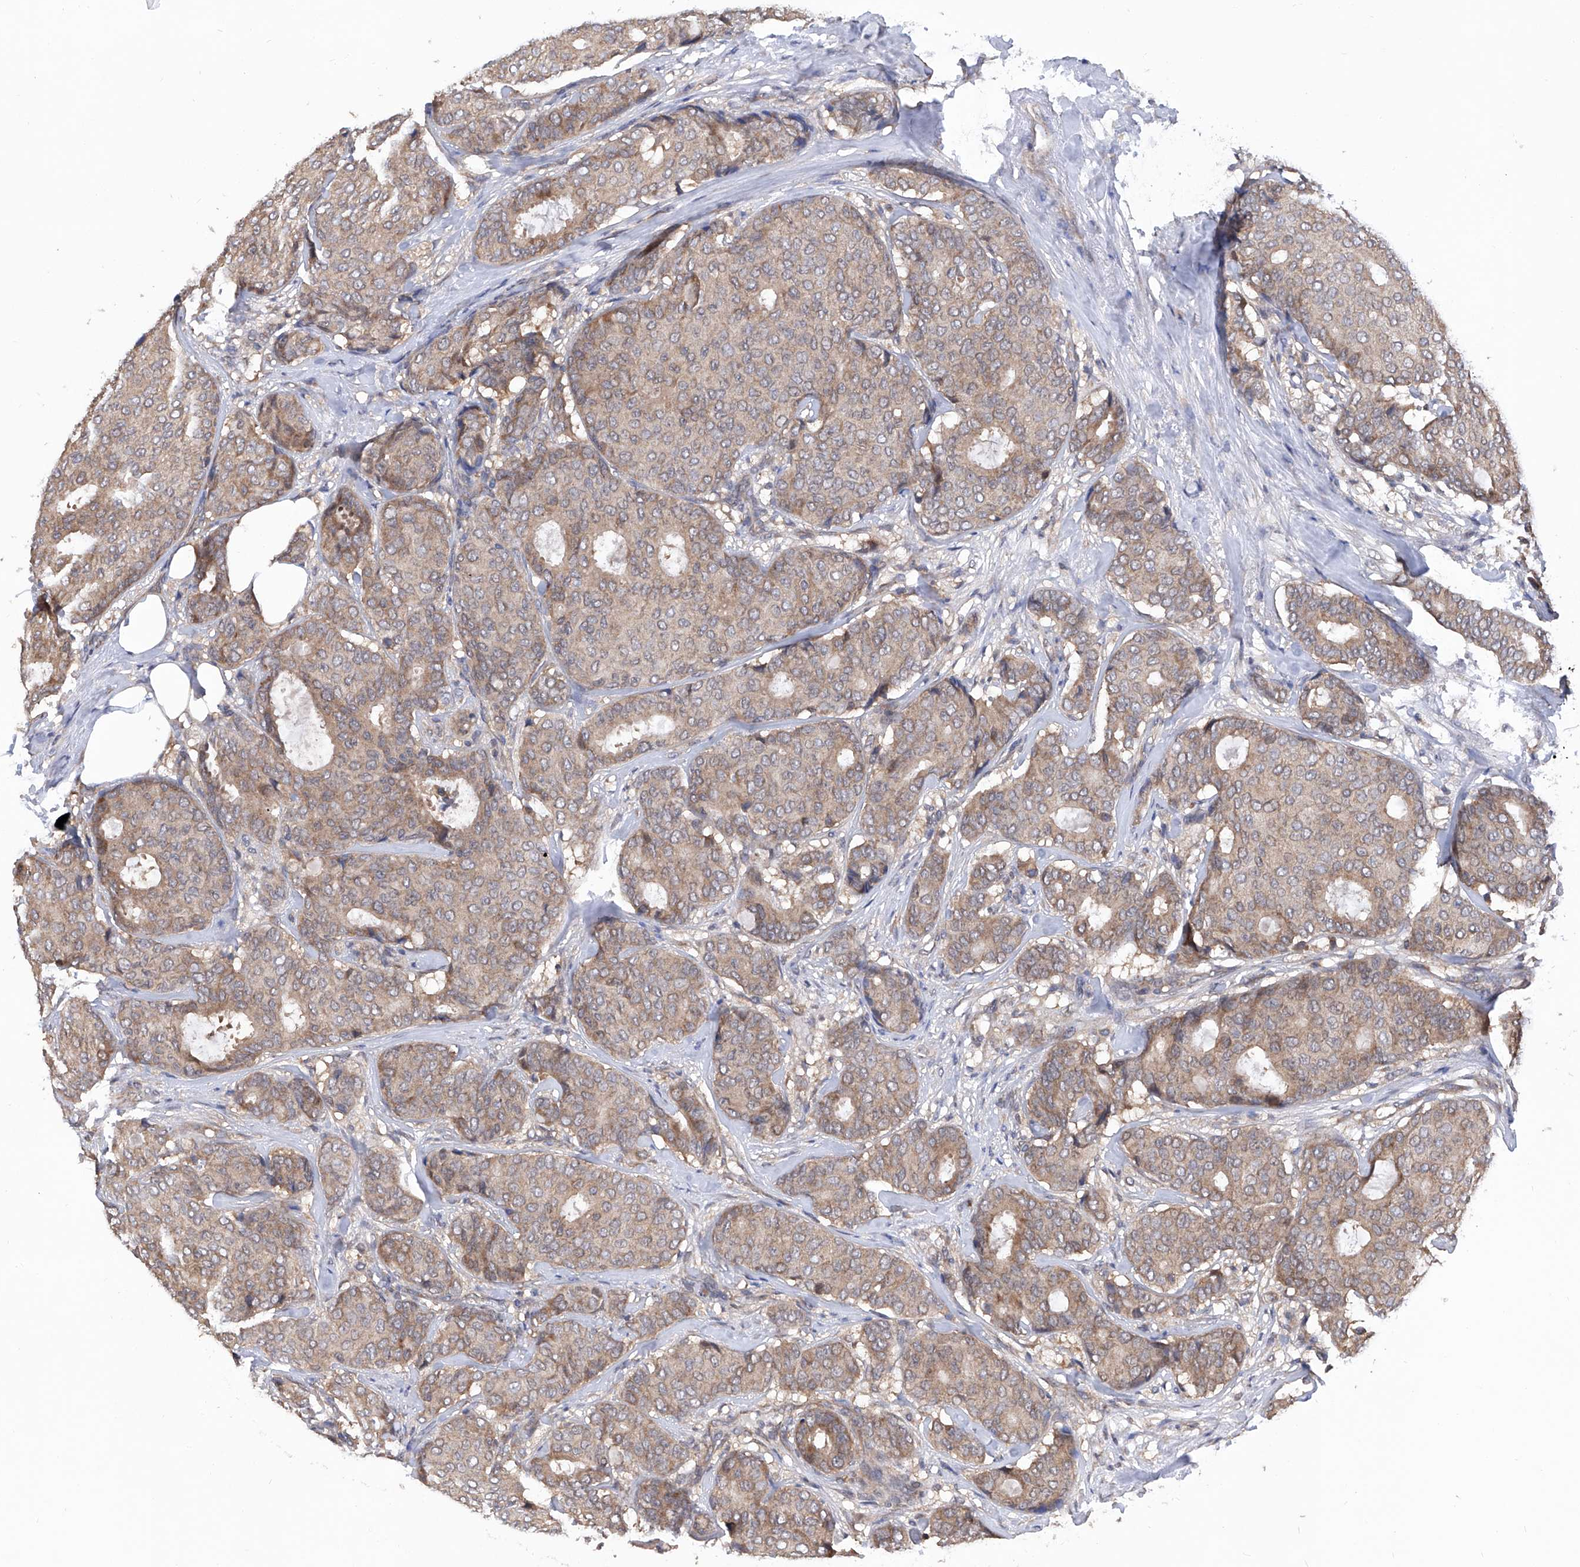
{"staining": {"intensity": "moderate", "quantity": ">75%", "location": "cytoplasmic/membranous"}, "tissue": "breast cancer", "cell_type": "Tumor cells", "image_type": "cancer", "snomed": [{"axis": "morphology", "description": "Duct carcinoma"}, {"axis": "topography", "description": "Breast"}], "caption": "Immunohistochemical staining of breast infiltrating ductal carcinoma reveals moderate cytoplasmic/membranous protein positivity in approximately >75% of tumor cells.", "gene": "USP45", "patient": {"sex": "female", "age": 75}}